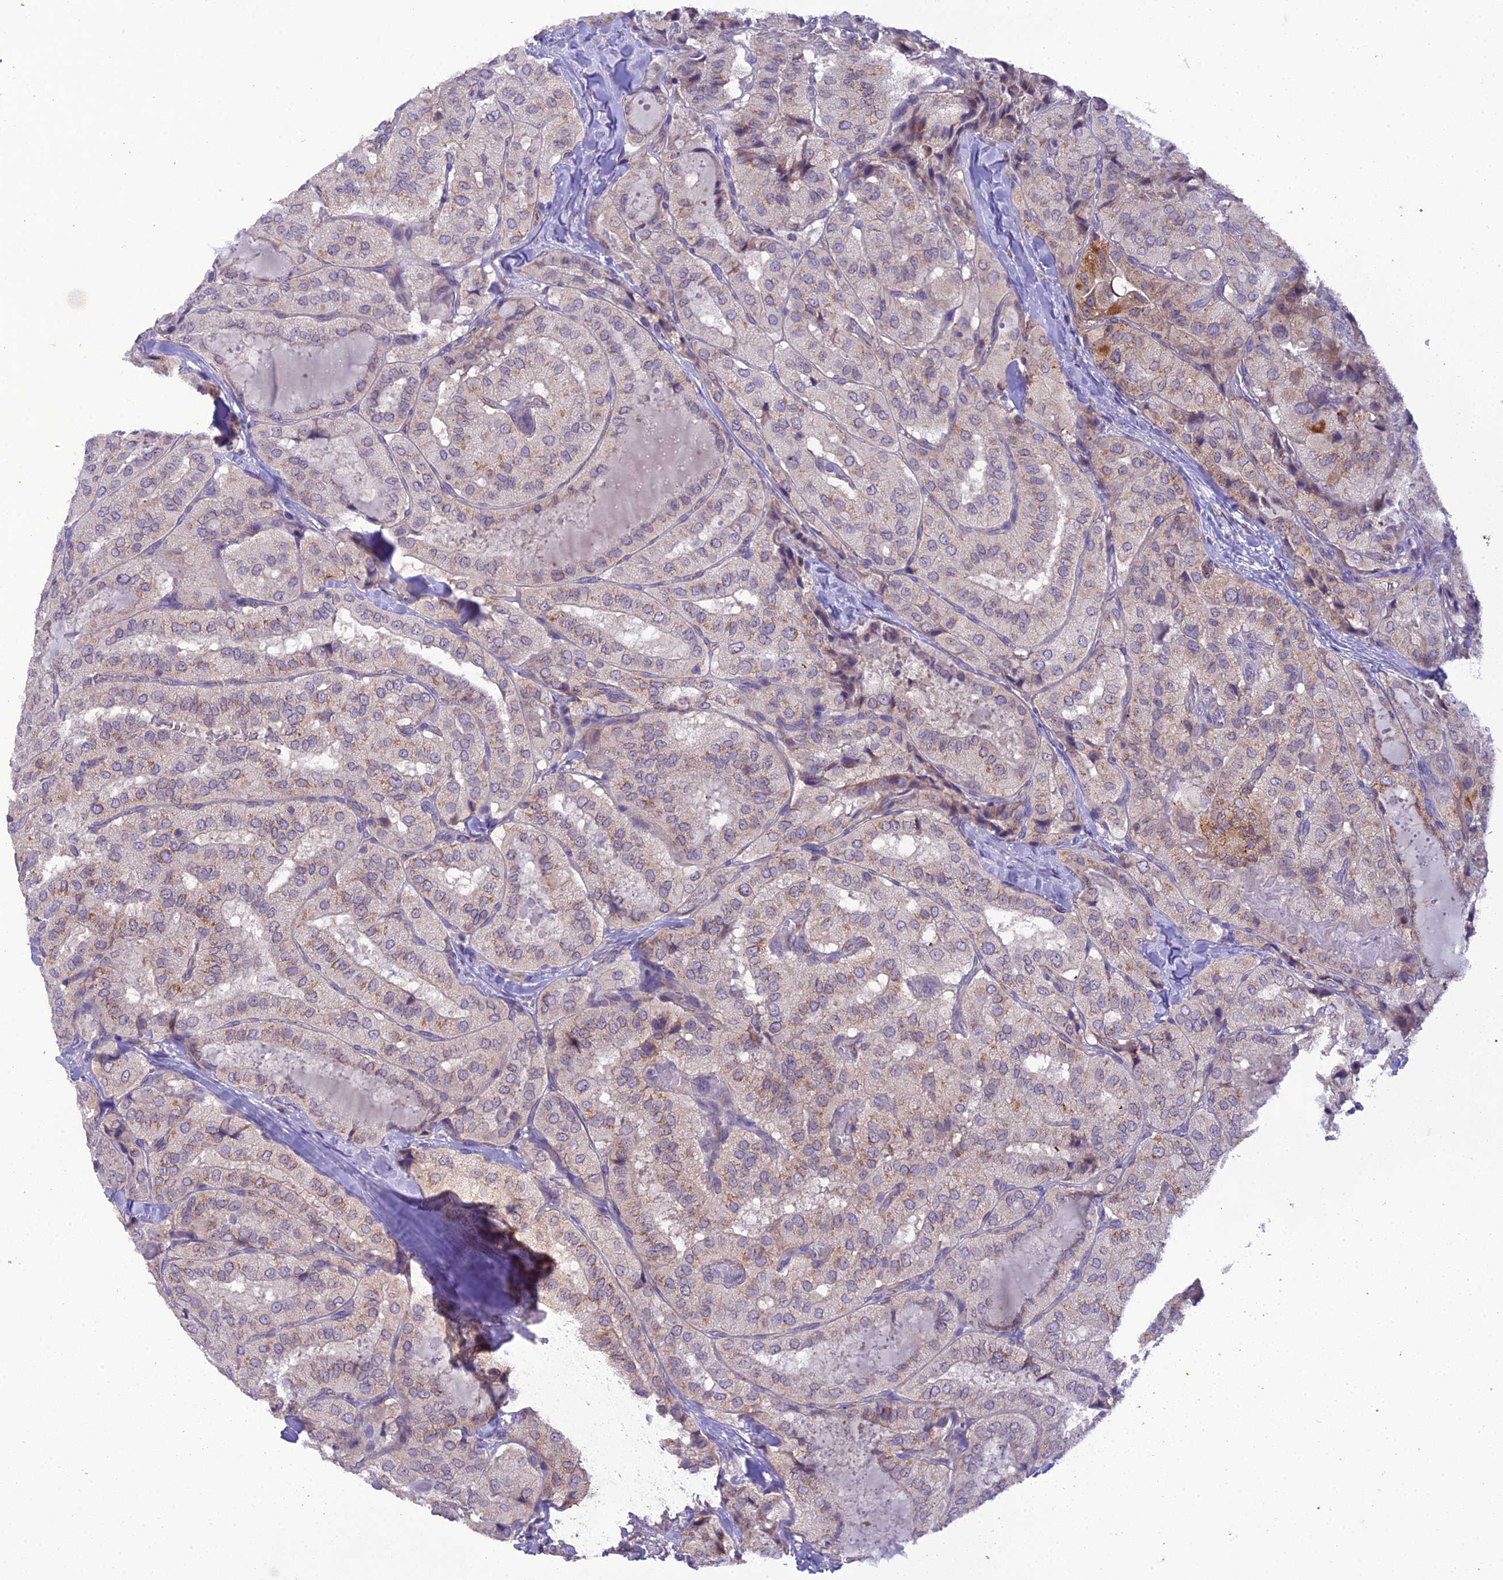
{"staining": {"intensity": "weak", "quantity": "25%-75%", "location": "cytoplasmic/membranous"}, "tissue": "thyroid cancer", "cell_type": "Tumor cells", "image_type": "cancer", "snomed": [{"axis": "morphology", "description": "Normal tissue, NOS"}, {"axis": "morphology", "description": "Papillary adenocarcinoma, NOS"}, {"axis": "topography", "description": "Thyroid gland"}], "caption": "Protein analysis of papillary adenocarcinoma (thyroid) tissue shows weak cytoplasmic/membranous staining in about 25%-75% of tumor cells.", "gene": "GOLPH3", "patient": {"sex": "female", "age": 59}}